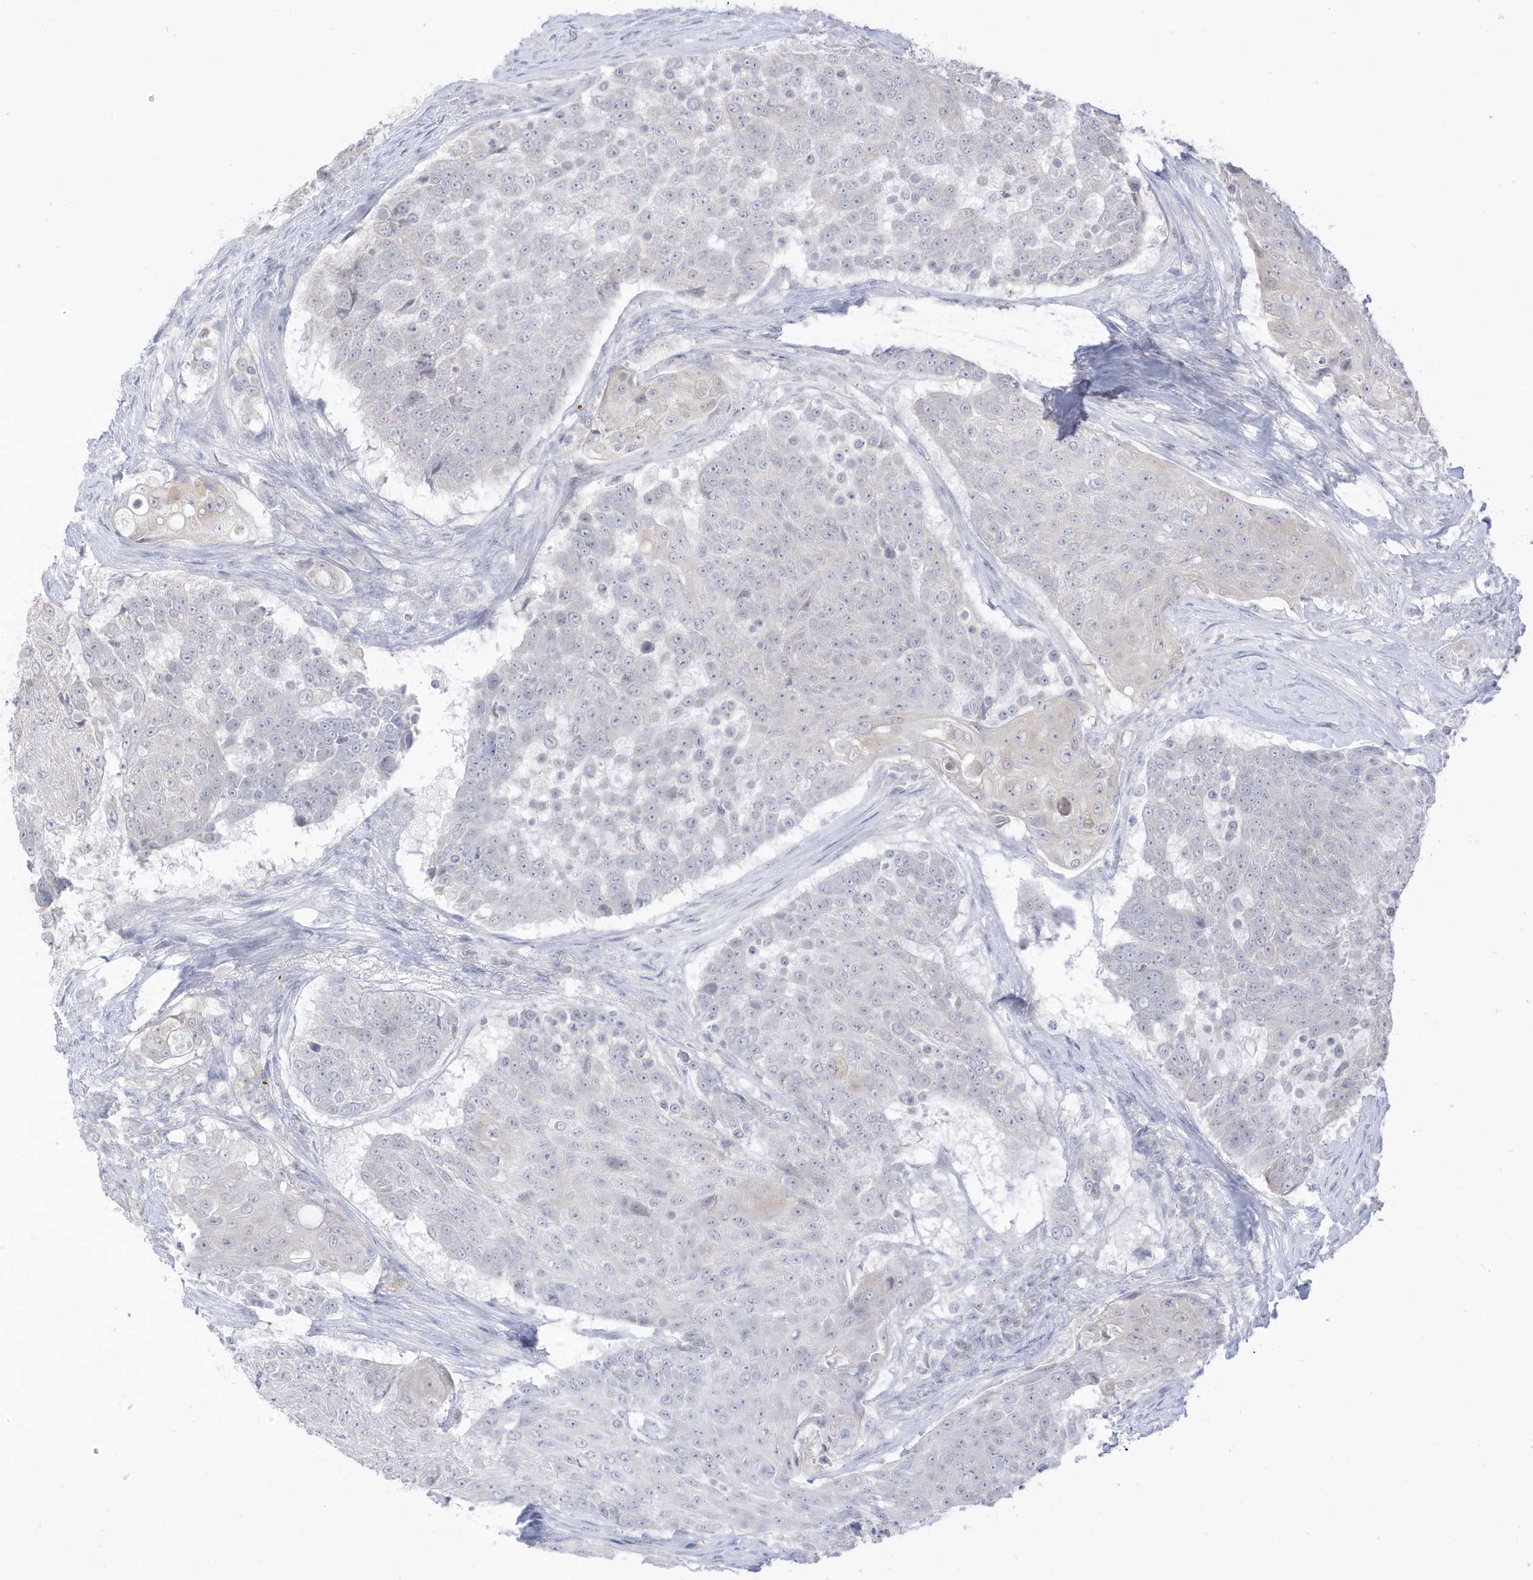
{"staining": {"intensity": "negative", "quantity": "none", "location": "none"}, "tissue": "urothelial cancer", "cell_type": "Tumor cells", "image_type": "cancer", "snomed": [{"axis": "morphology", "description": "Urothelial carcinoma, High grade"}, {"axis": "topography", "description": "Urinary bladder"}], "caption": "A photomicrograph of human urothelial cancer is negative for staining in tumor cells. (DAB (3,3'-diaminobenzidine) immunohistochemistry (IHC), high magnification).", "gene": "OGT", "patient": {"sex": "female", "age": 63}}